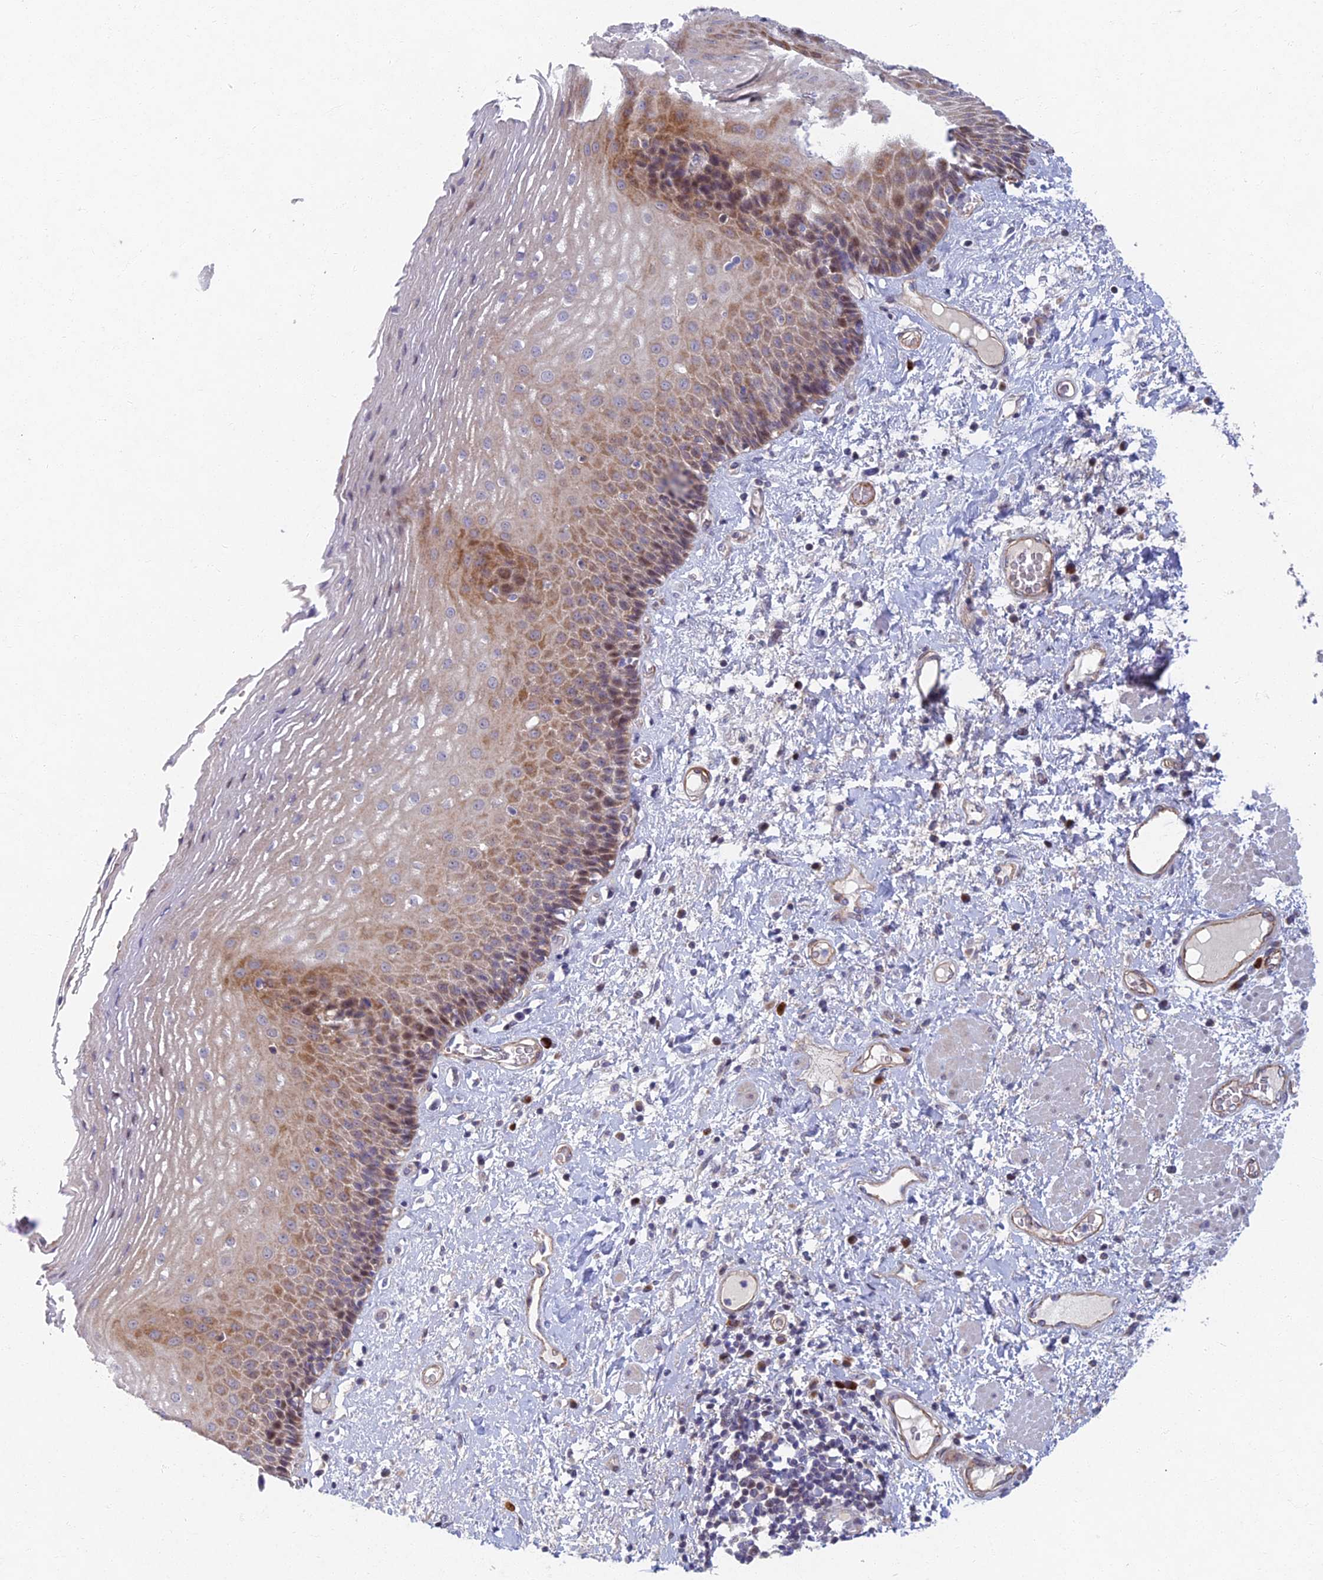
{"staining": {"intensity": "moderate", "quantity": "25%-75%", "location": "cytoplasmic/membranous,nuclear"}, "tissue": "esophagus", "cell_type": "Squamous epithelial cells", "image_type": "normal", "snomed": [{"axis": "morphology", "description": "Normal tissue, NOS"}, {"axis": "morphology", "description": "Adenocarcinoma, NOS"}, {"axis": "topography", "description": "Esophagus"}], "caption": "DAB (3,3'-diaminobenzidine) immunohistochemical staining of normal human esophagus reveals moderate cytoplasmic/membranous,nuclear protein staining in approximately 25%-75% of squamous epithelial cells.", "gene": "RHBDL2", "patient": {"sex": "male", "age": 62}}